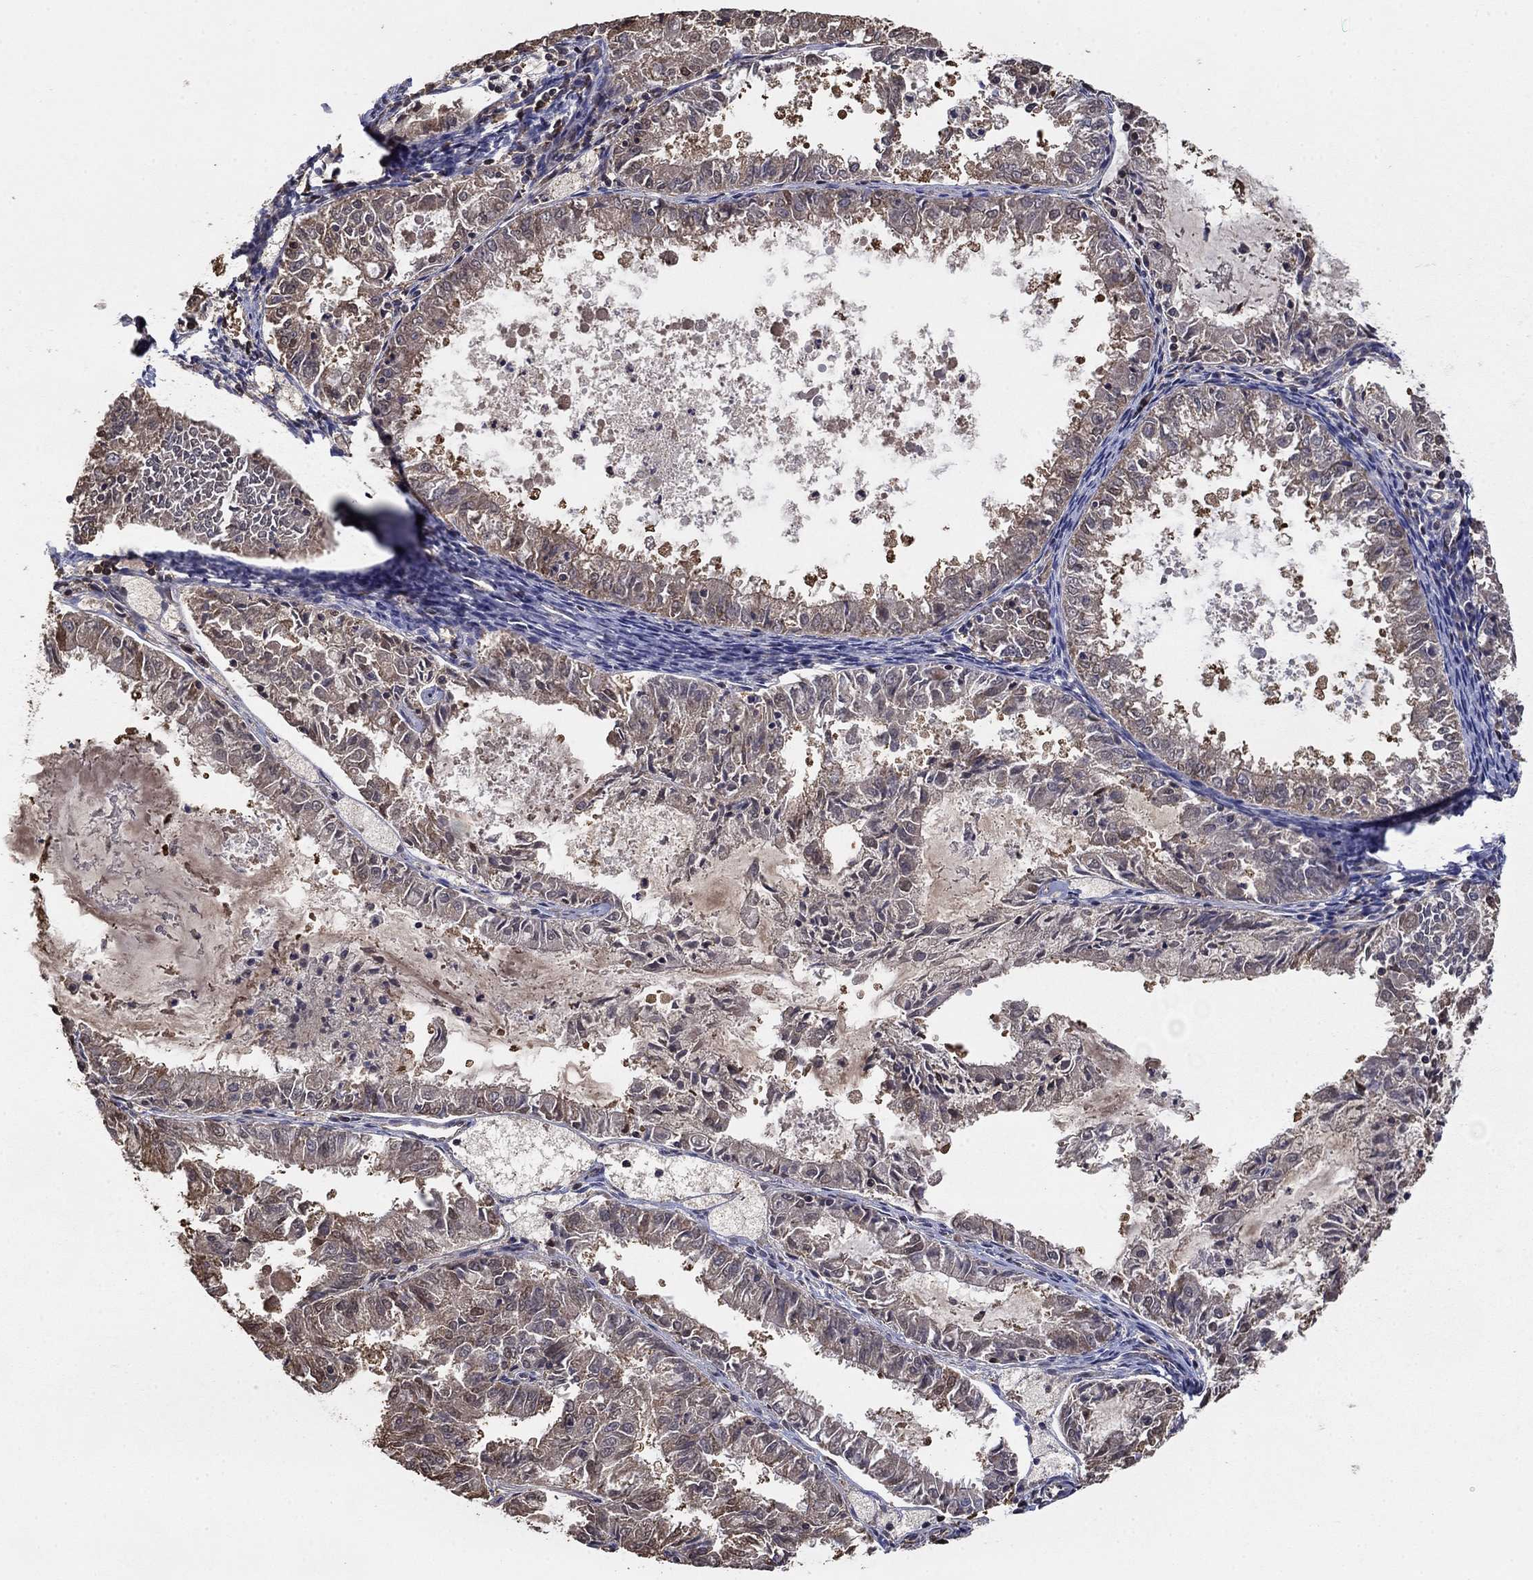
{"staining": {"intensity": "moderate", "quantity": "<25%", "location": "cytoplasmic/membranous"}, "tissue": "endometrial cancer", "cell_type": "Tumor cells", "image_type": "cancer", "snomed": [{"axis": "morphology", "description": "Adenocarcinoma, NOS"}, {"axis": "topography", "description": "Endometrium"}], "caption": "Endometrial cancer stained for a protein (brown) shows moderate cytoplasmic/membranous positive staining in approximately <25% of tumor cells.", "gene": "RNF114", "patient": {"sex": "female", "age": 57}}